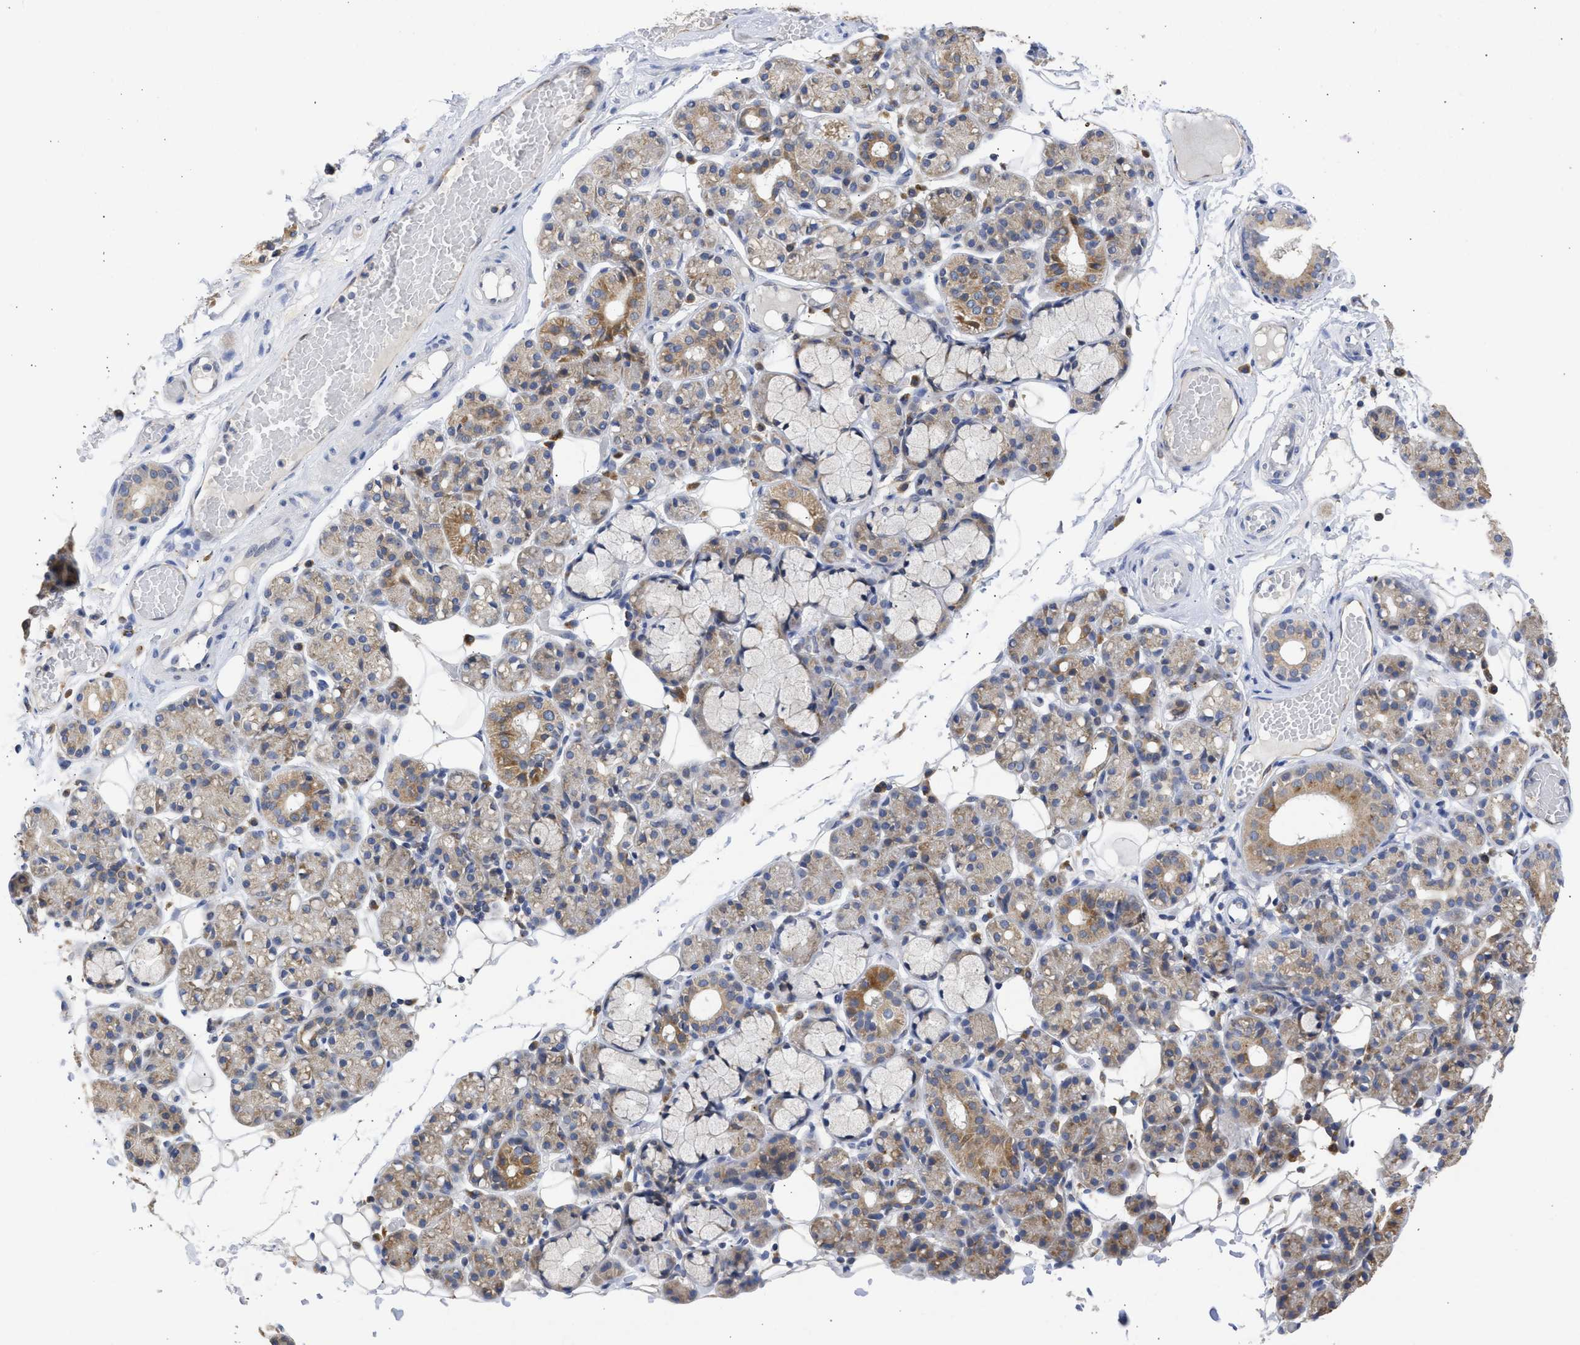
{"staining": {"intensity": "moderate", "quantity": "<25%", "location": "cytoplasmic/membranous"}, "tissue": "salivary gland", "cell_type": "Glandular cells", "image_type": "normal", "snomed": [{"axis": "morphology", "description": "Normal tissue, NOS"}, {"axis": "topography", "description": "Salivary gland"}], "caption": "Protein expression analysis of unremarkable human salivary gland reveals moderate cytoplasmic/membranous positivity in about <25% of glandular cells.", "gene": "TMED1", "patient": {"sex": "male", "age": 63}}